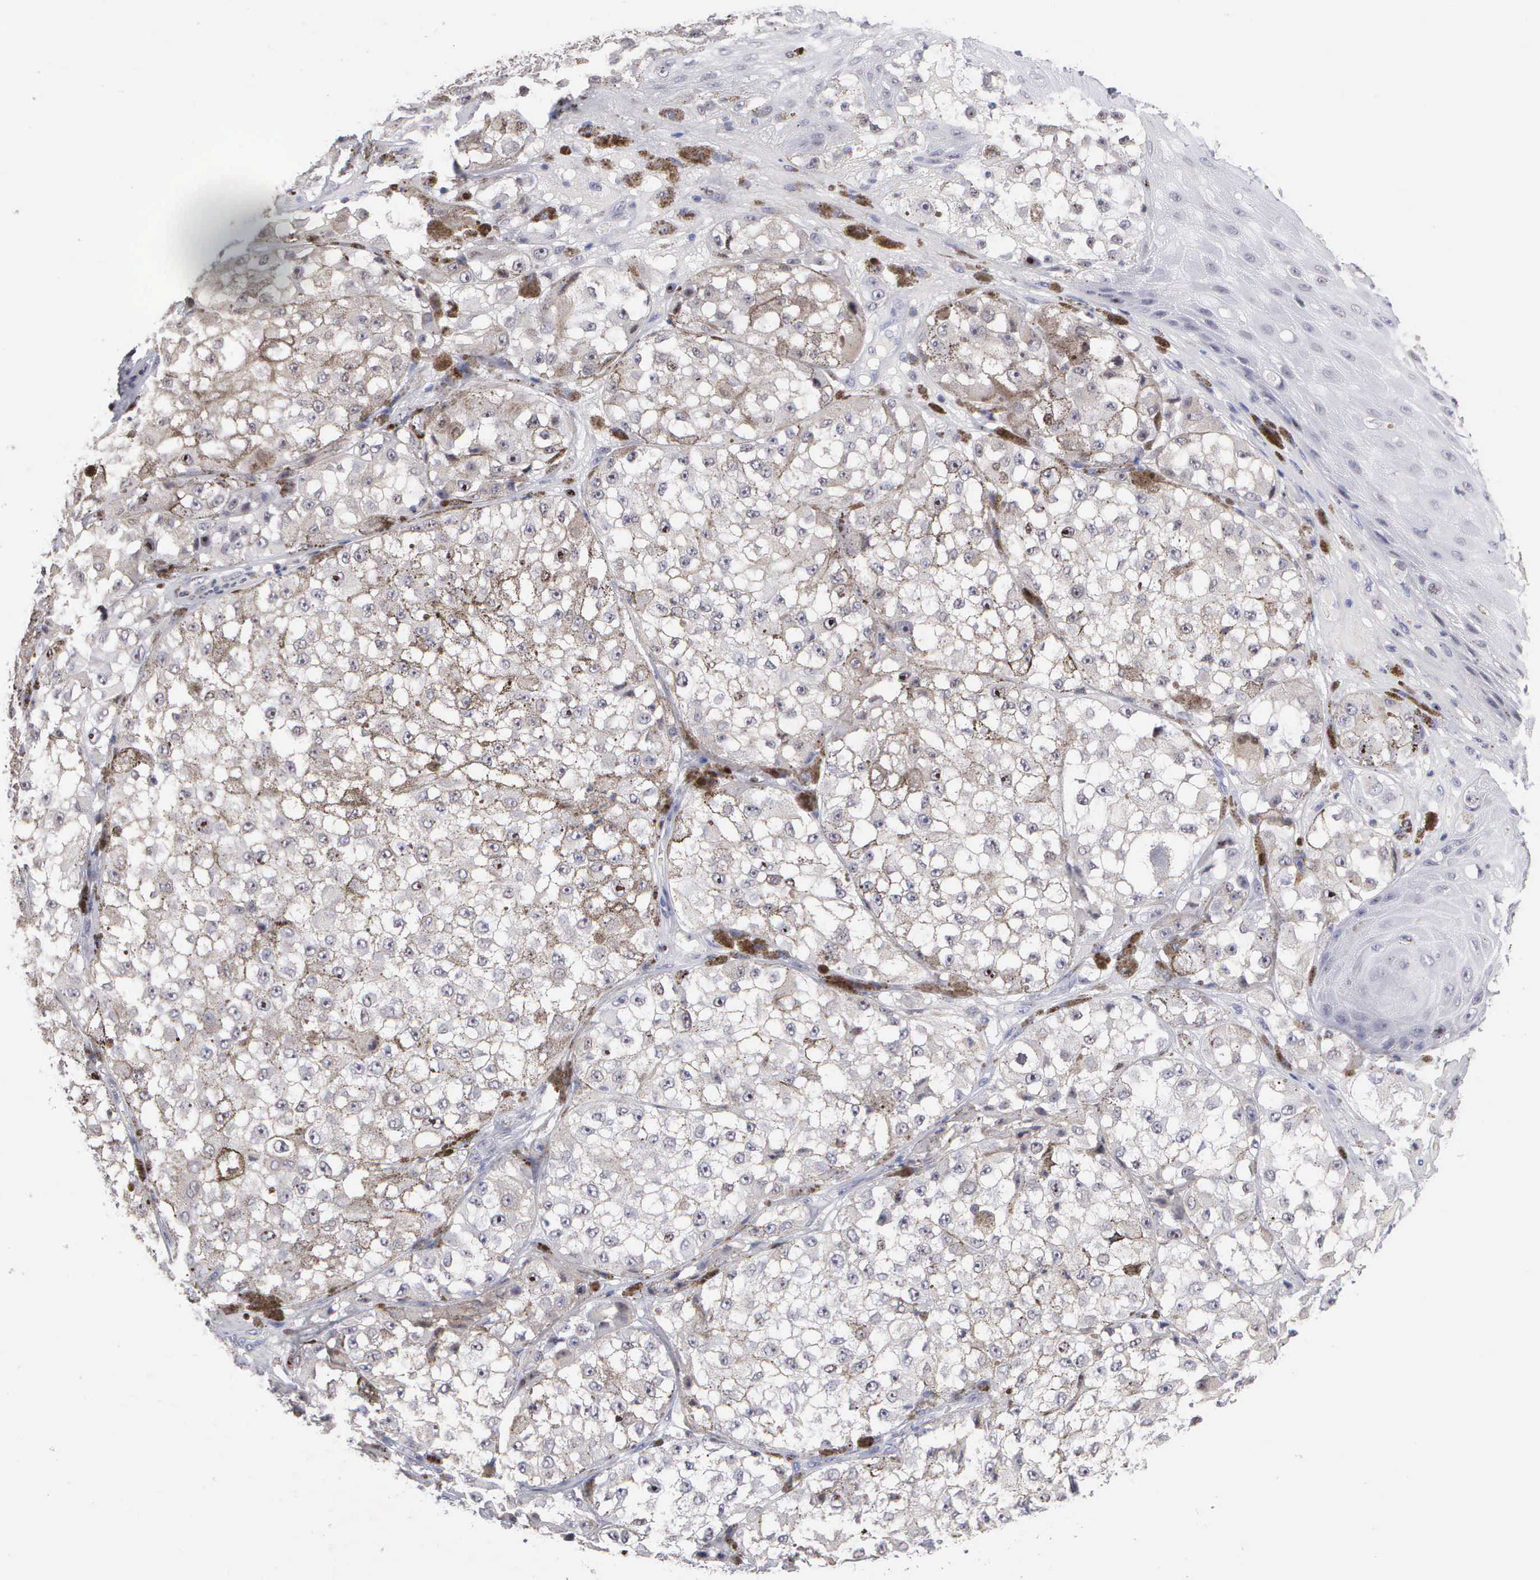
{"staining": {"intensity": "weak", "quantity": ">75%", "location": "cytoplasmic/membranous"}, "tissue": "melanoma", "cell_type": "Tumor cells", "image_type": "cancer", "snomed": [{"axis": "morphology", "description": "Malignant melanoma, NOS"}, {"axis": "topography", "description": "Skin"}], "caption": "Tumor cells demonstrate weak cytoplasmic/membranous staining in approximately >75% of cells in melanoma.", "gene": "KDM6A", "patient": {"sex": "male", "age": 67}}